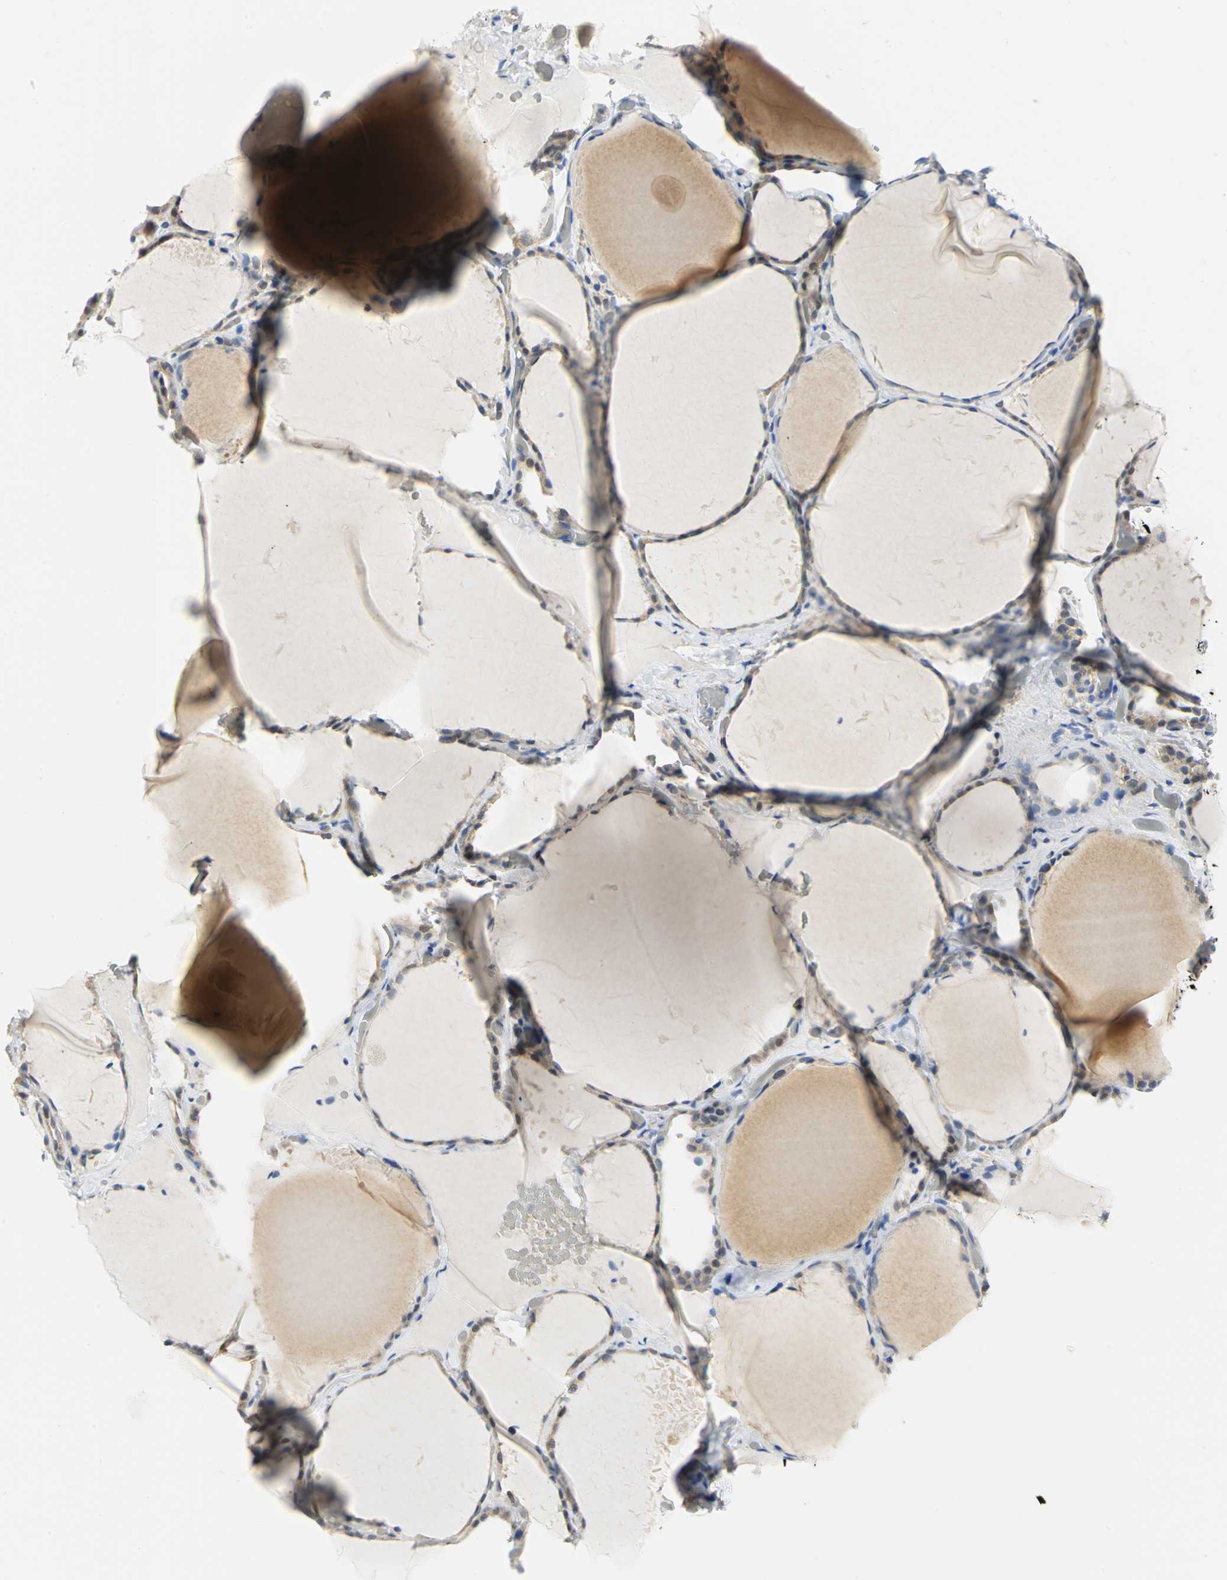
{"staining": {"intensity": "weak", "quantity": "<25%", "location": "cytoplasmic/membranous"}, "tissue": "thyroid gland", "cell_type": "Glandular cells", "image_type": "normal", "snomed": [{"axis": "morphology", "description": "Normal tissue, NOS"}, {"axis": "topography", "description": "Thyroid gland"}], "caption": "This micrograph is of normal thyroid gland stained with immunohistochemistry to label a protein in brown with the nuclei are counter-stained blue. There is no positivity in glandular cells. Nuclei are stained in blue.", "gene": "PGM3", "patient": {"sex": "female", "age": 22}}